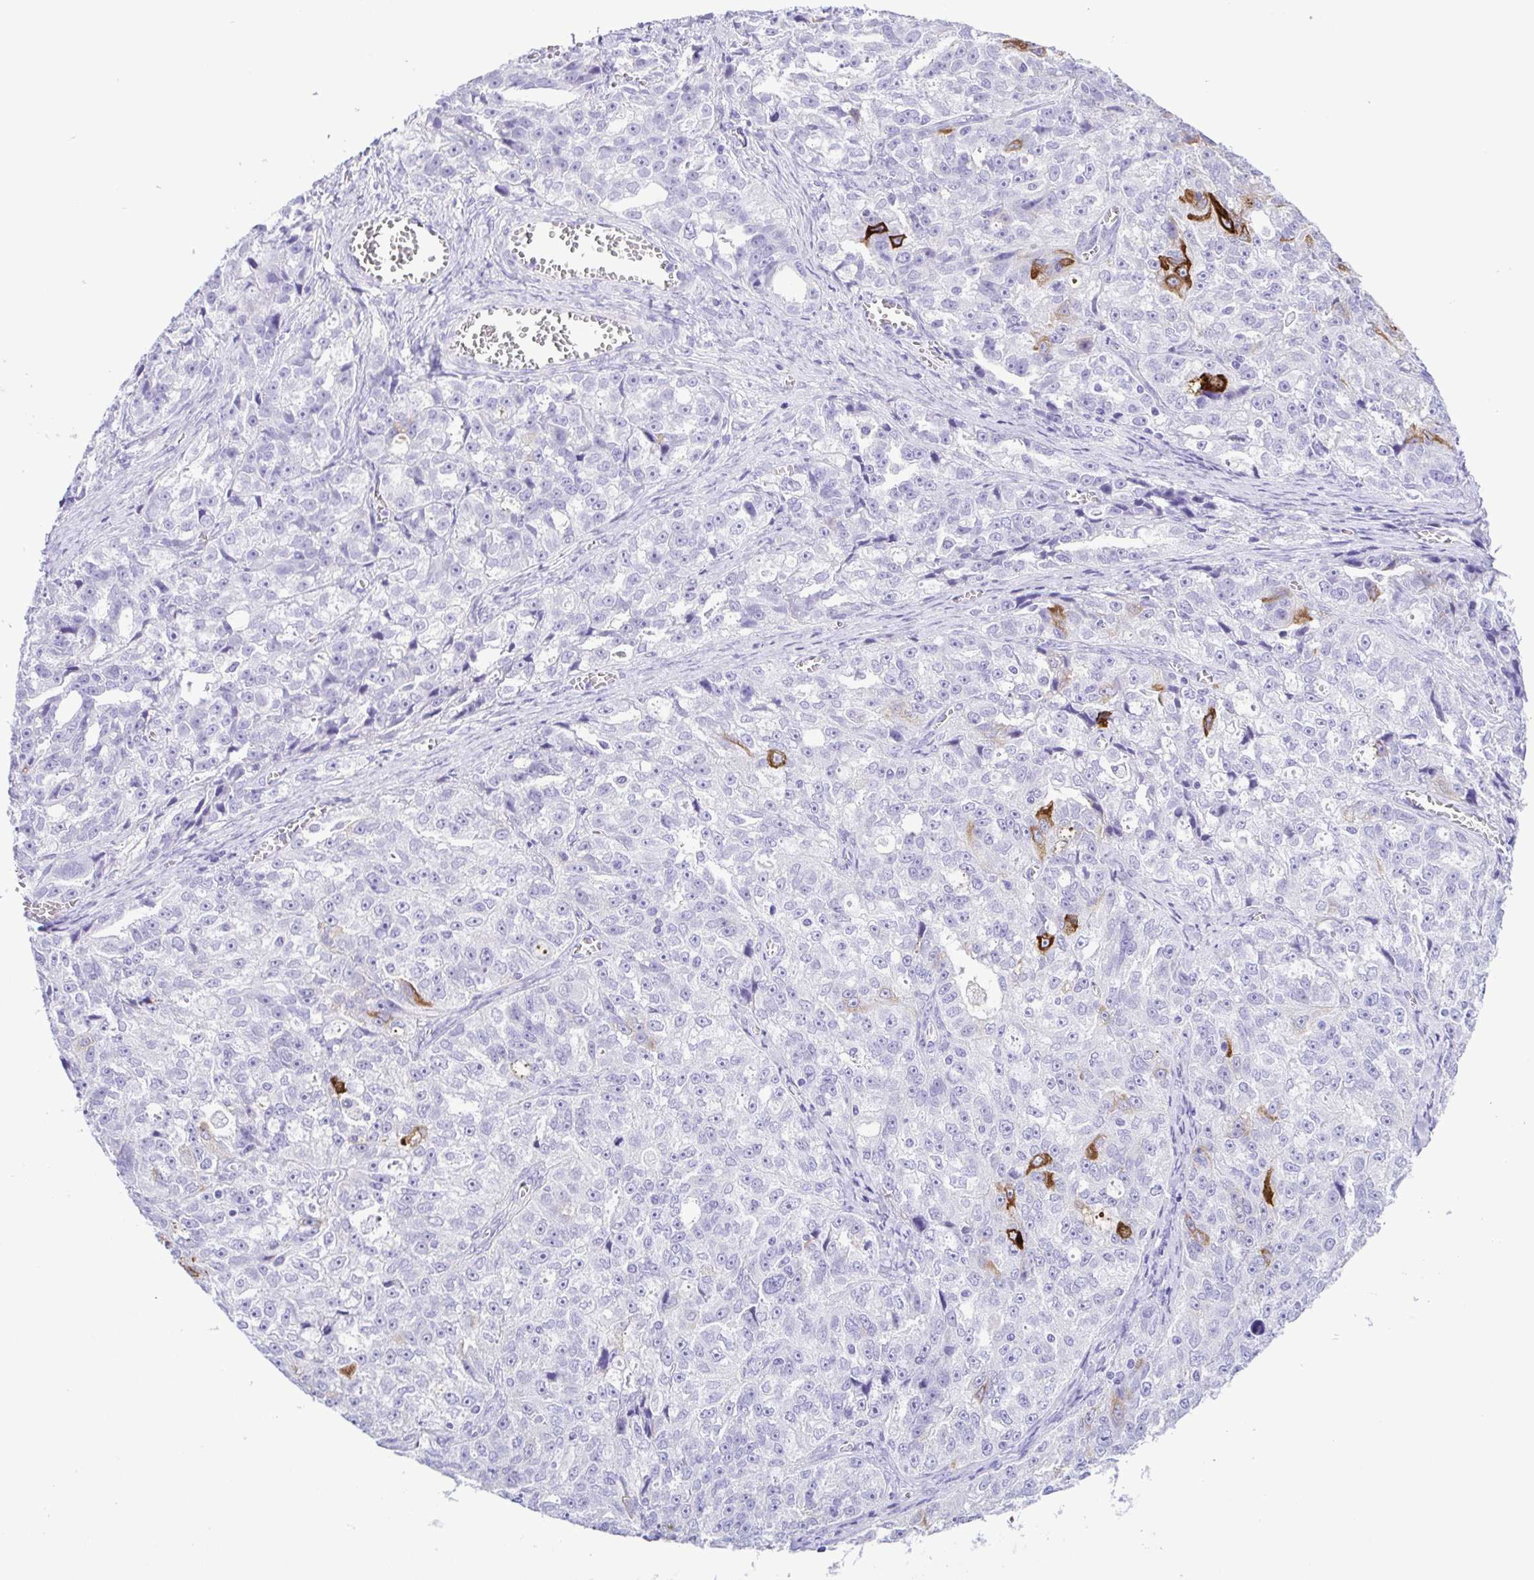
{"staining": {"intensity": "strong", "quantity": "<25%", "location": "cytoplasmic/membranous"}, "tissue": "ovarian cancer", "cell_type": "Tumor cells", "image_type": "cancer", "snomed": [{"axis": "morphology", "description": "Cystadenocarcinoma, serous, NOS"}, {"axis": "topography", "description": "Ovary"}], "caption": "Immunohistochemistry image of neoplastic tissue: ovarian cancer stained using immunohistochemistry (IHC) shows medium levels of strong protein expression localized specifically in the cytoplasmic/membranous of tumor cells, appearing as a cytoplasmic/membranous brown color.", "gene": "OVGP1", "patient": {"sex": "female", "age": 51}}